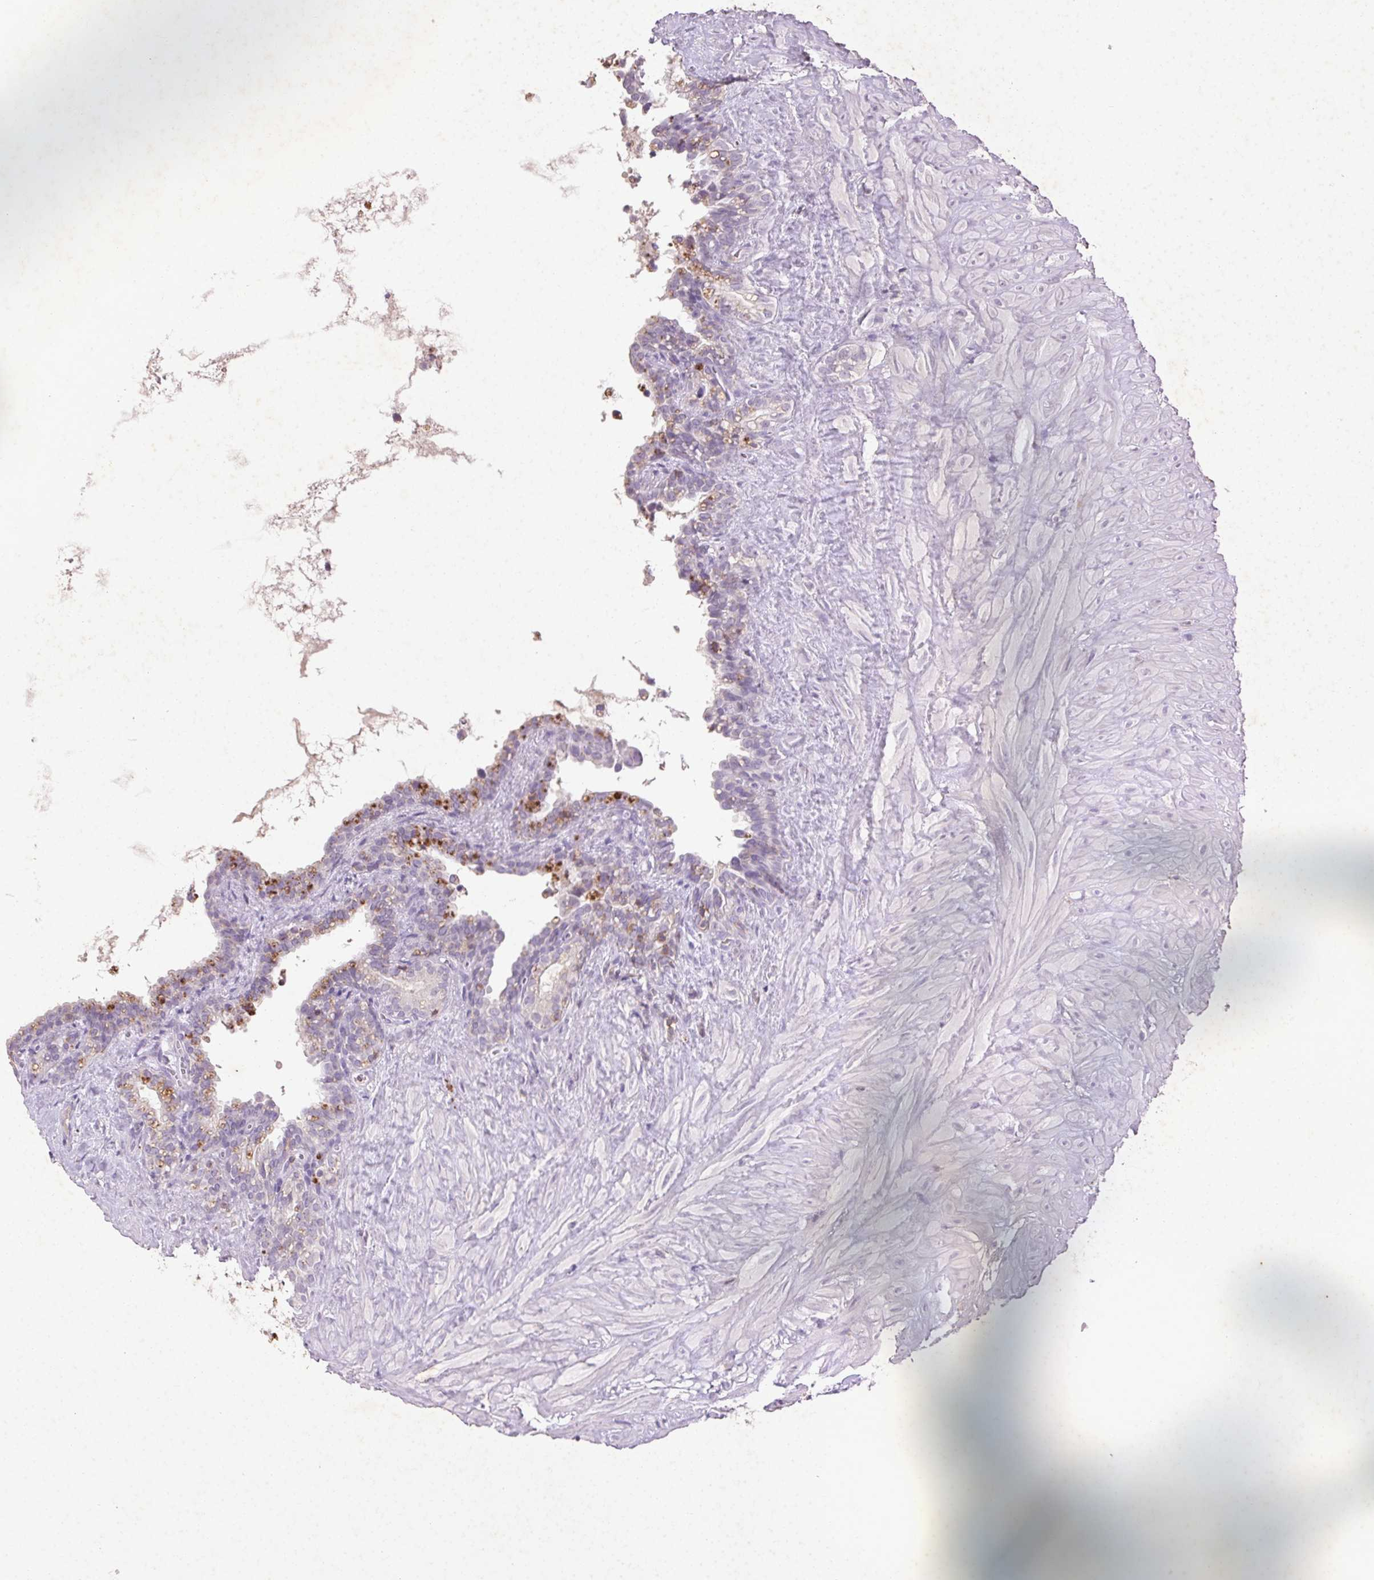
{"staining": {"intensity": "negative", "quantity": "none", "location": "none"}, "tissue": "seminal vesicle", "cell_type": "Glandular cells", "image_type": "normal", "snomed": [{"axis": "morphology", "description": "Normal tissue, NOS"}, {"axis": "topography", "description": "Seminal veicle"}], "caption": "High power microscopy micrograph of an IHC micrograph of normal seminal vesicle, revealing no significant positivity in glandular cells.", "gene": "FNDC7", "patient": {"sex": "male", "age": 76}}